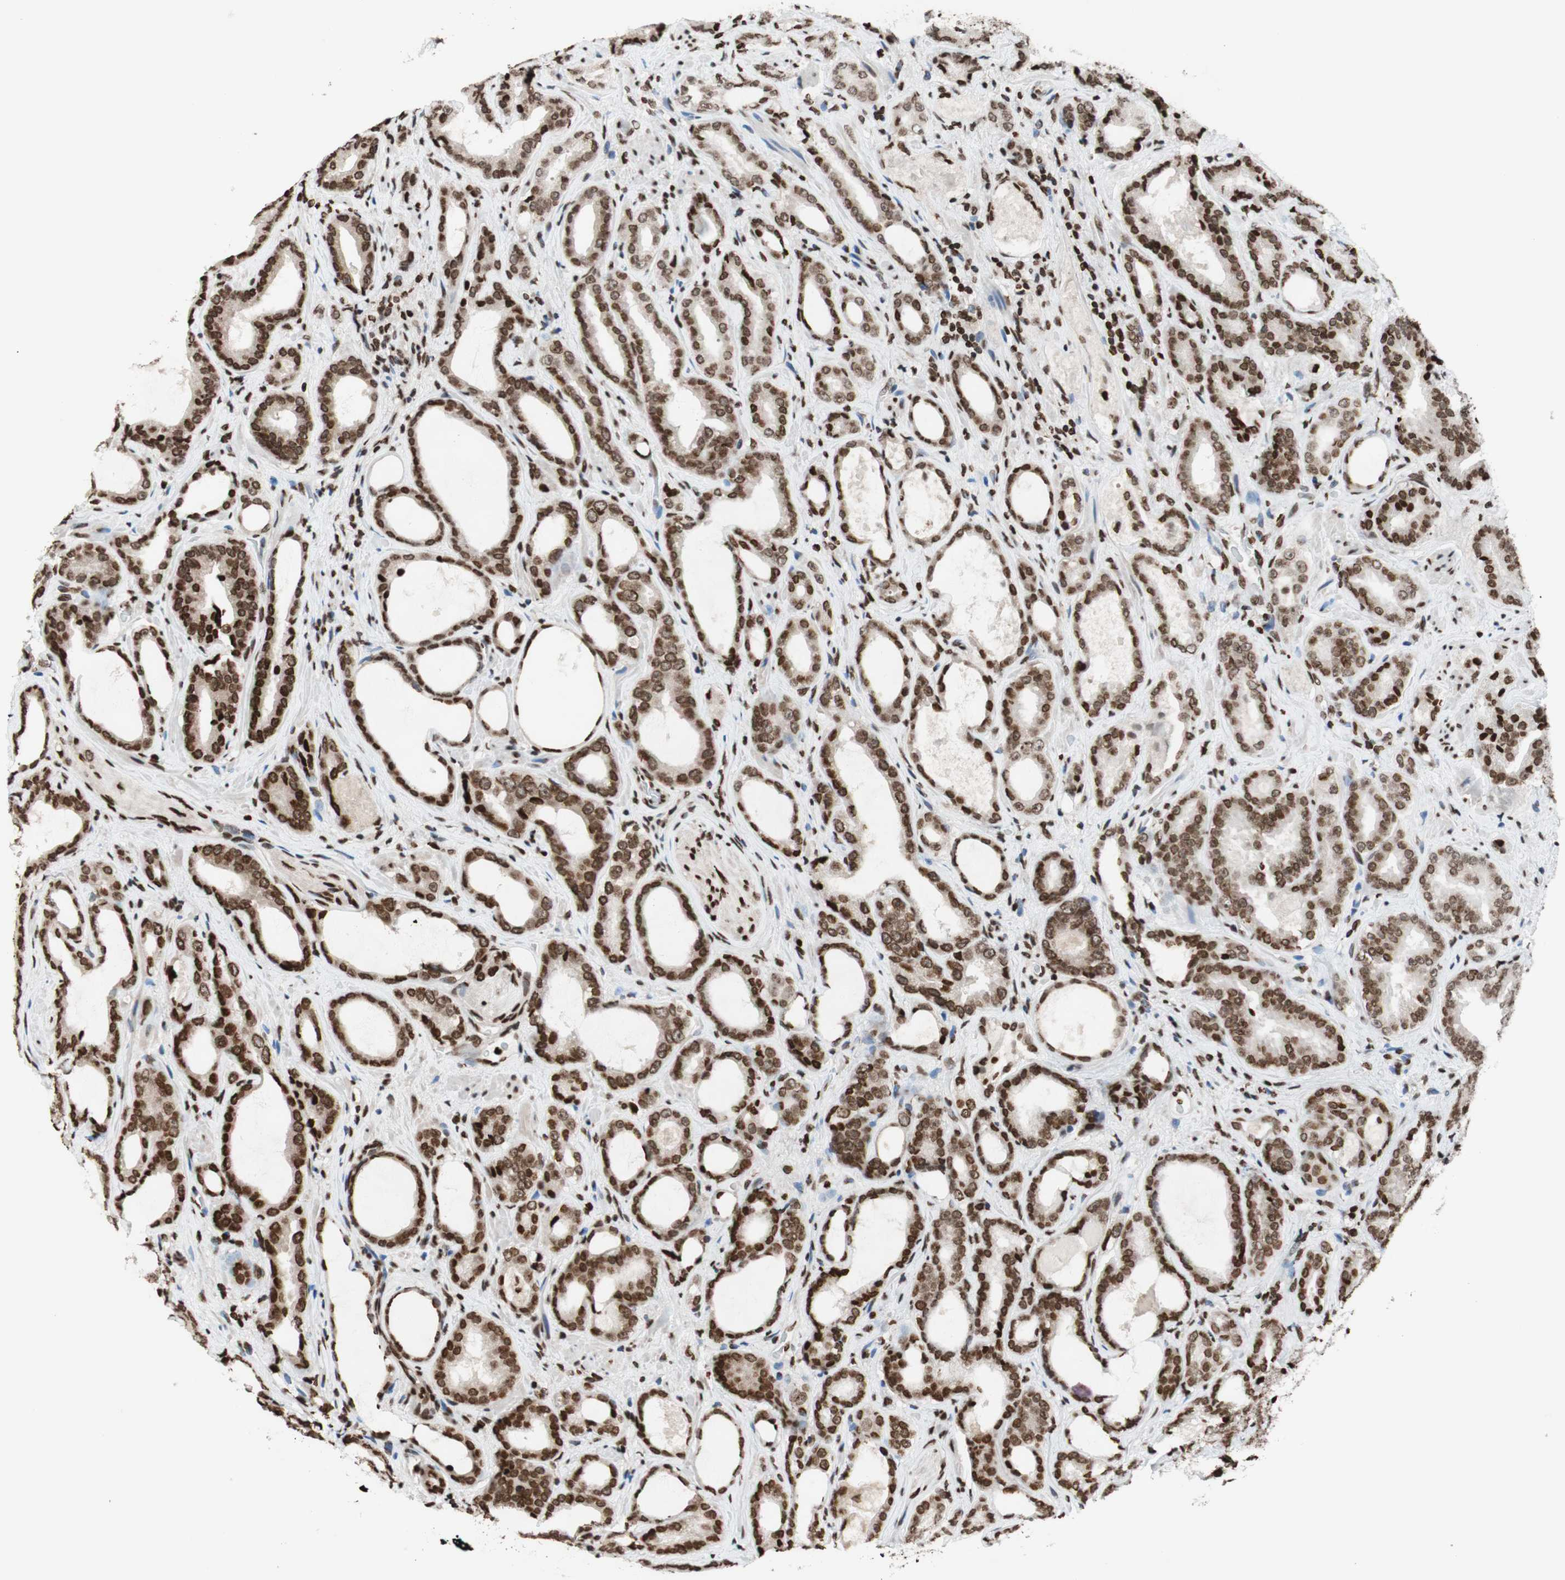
{"staining": {"intensity": "strong", "quantity": ">75%", "location": "nuclear"}, "tissue": "prostate cancer", "cell_type": "Tumor cells", "image_type": "cancer", "snomed": [{"axis": "morphology", "description": "Adenocarcinoma, Low grade"}, {"axis": "topography", "description": "Prostate"}], "caption": "An immunohistochemistry (IHC) image of neoplastic tissue is shown. Protein staining in brown labels strong nuclear positivity in prostate cancer (low-grade adenocarcinoma) within tumor cells. Ihc stains the protein in brown and the nuclei are stained blue.", "gene": "NCOA3", "patient": {"sex": "male", "age": 60}}